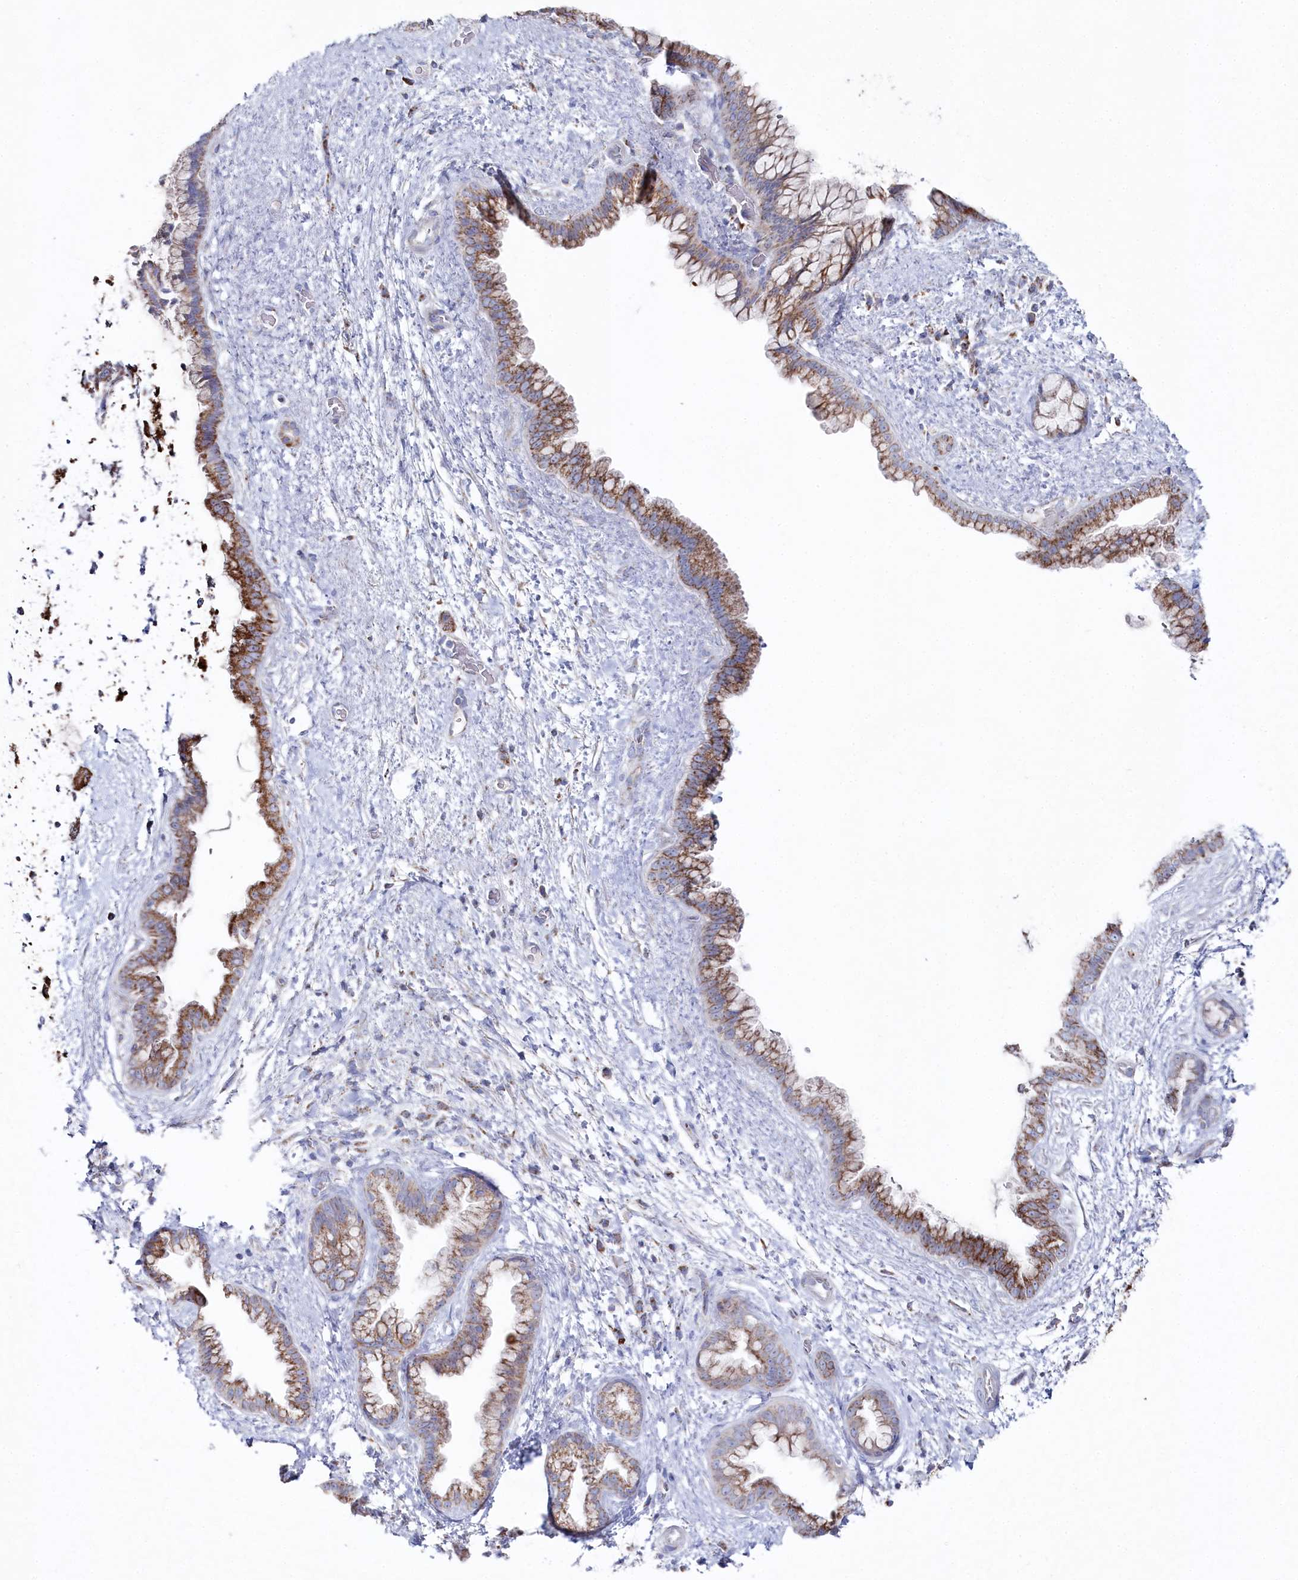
{"staining": {"intensity": "moderate", "quantity": ">75%", "location": "cytoplasmic/membranous"}, "tissue": "pancreatic cancer", "cell_type": "Tumor cells", "image_type": "cancer", "snomed": [{"axis": "morphology", "description": "Adenocarcinoma, NOS"}, {"axis": "topography", "description": "Pancreas"}], "caption": "Protein expression analysis of pancreatic cancer reveals moderate cytoplasmic/membranous expression in approximately >75% of tumor cells. Nuclei are stained in blue.", "gene": "GLS2", "patient": {"sex": "female", "age": 78}}